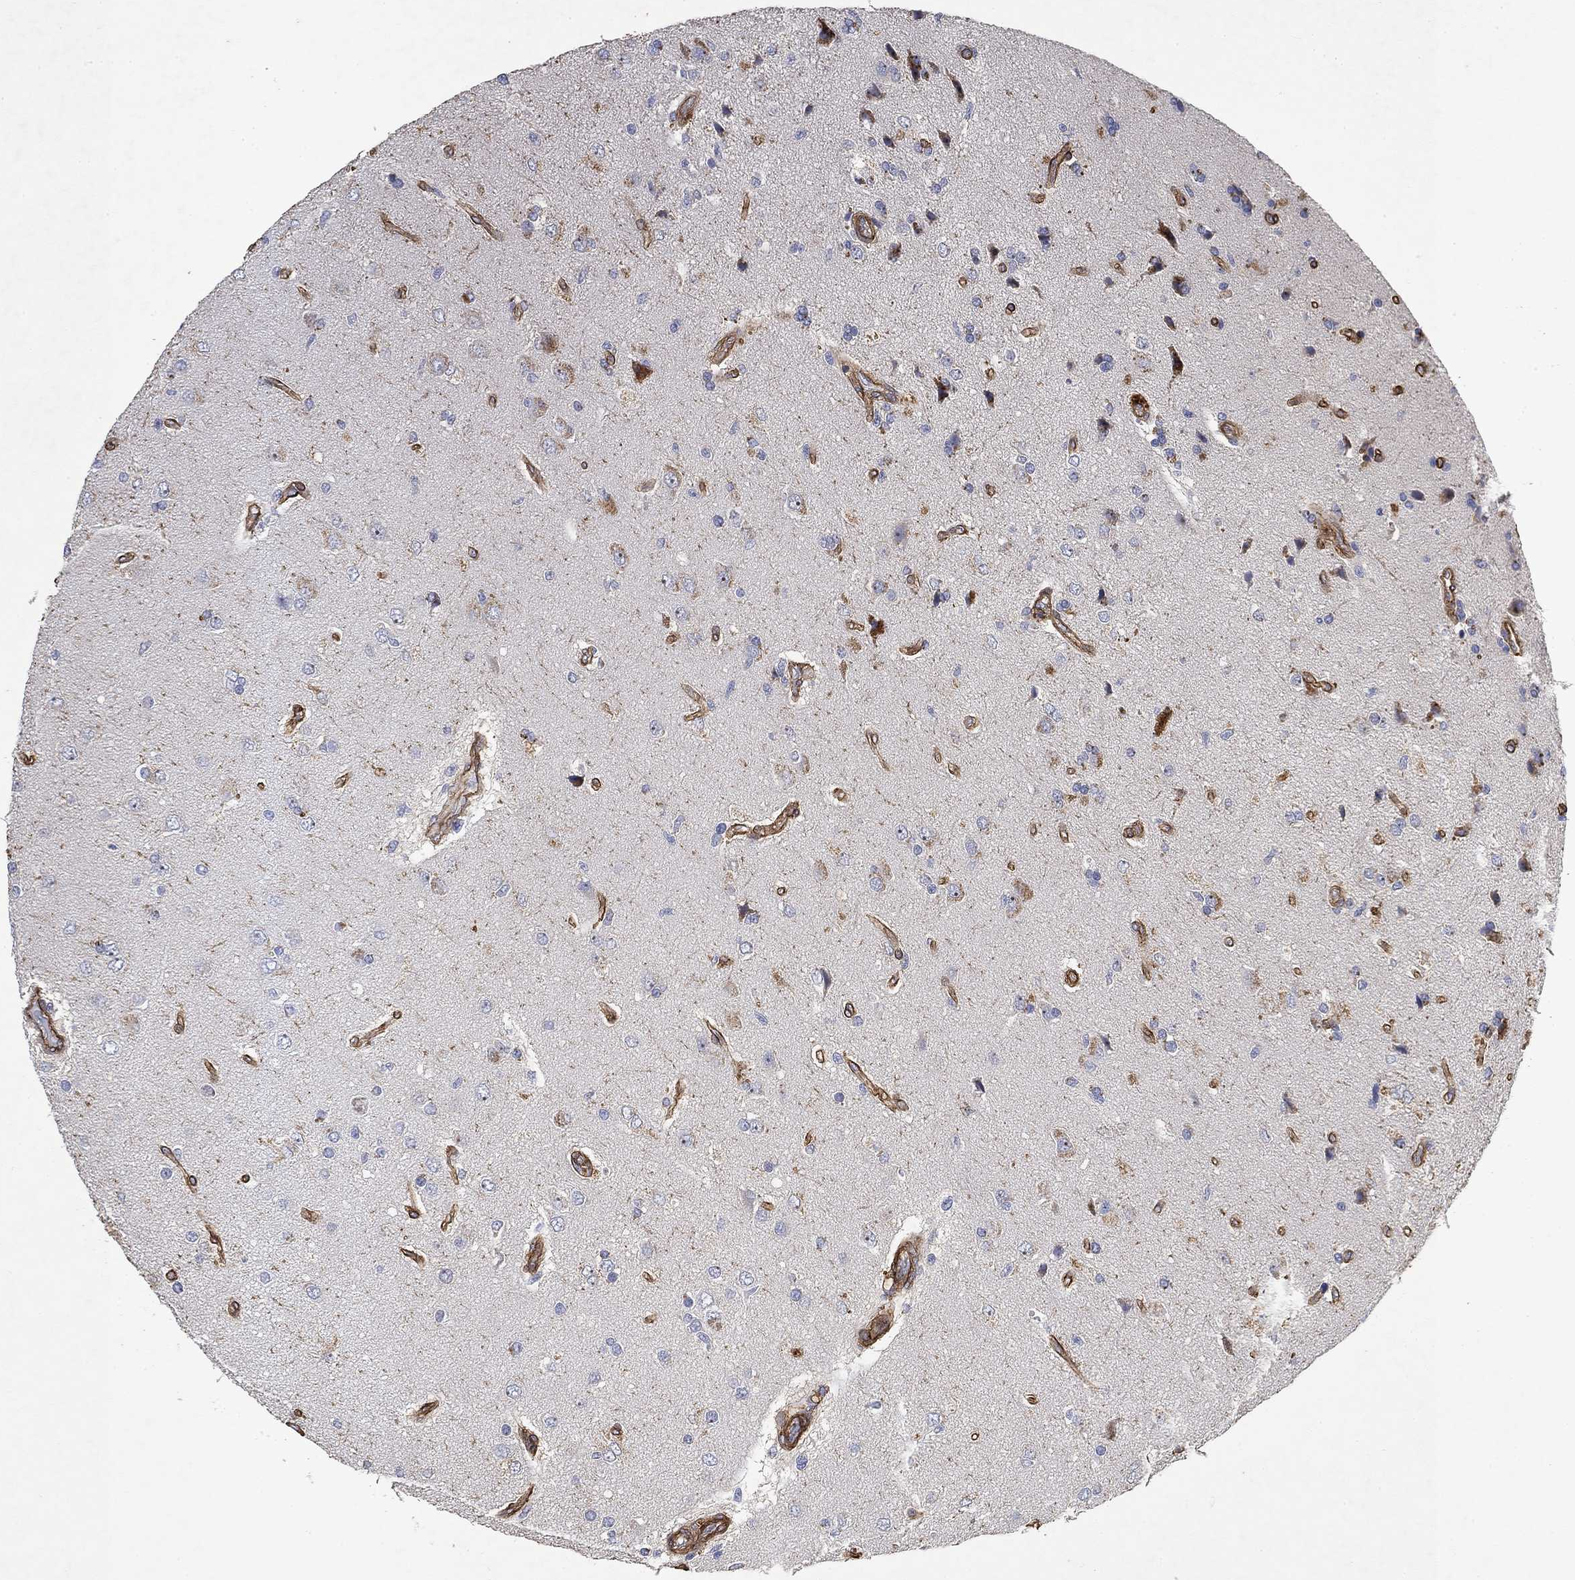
{"staining": {"intensity": "negative", "quantity": "none", "location": "none"}, "tissue": "glioma", "cell_type": "Tumor cells", "image_type": "cancer", "snomed": [{"axis": "morphology", "description": "Glioma, malignant, High grade"}, {"axis": "topography", "description": "Brain"}], "caption": "Micrograph shows no protein positivity in tumor cells of glioma tissue. The staining was performed using DAB to visualize the protein expression in brown, while the nuclei were stained in blue with hematoxylin (Magnification: 20x).", "gene": "COL4A2", "patient": {"sex": "male", "age": 56}}